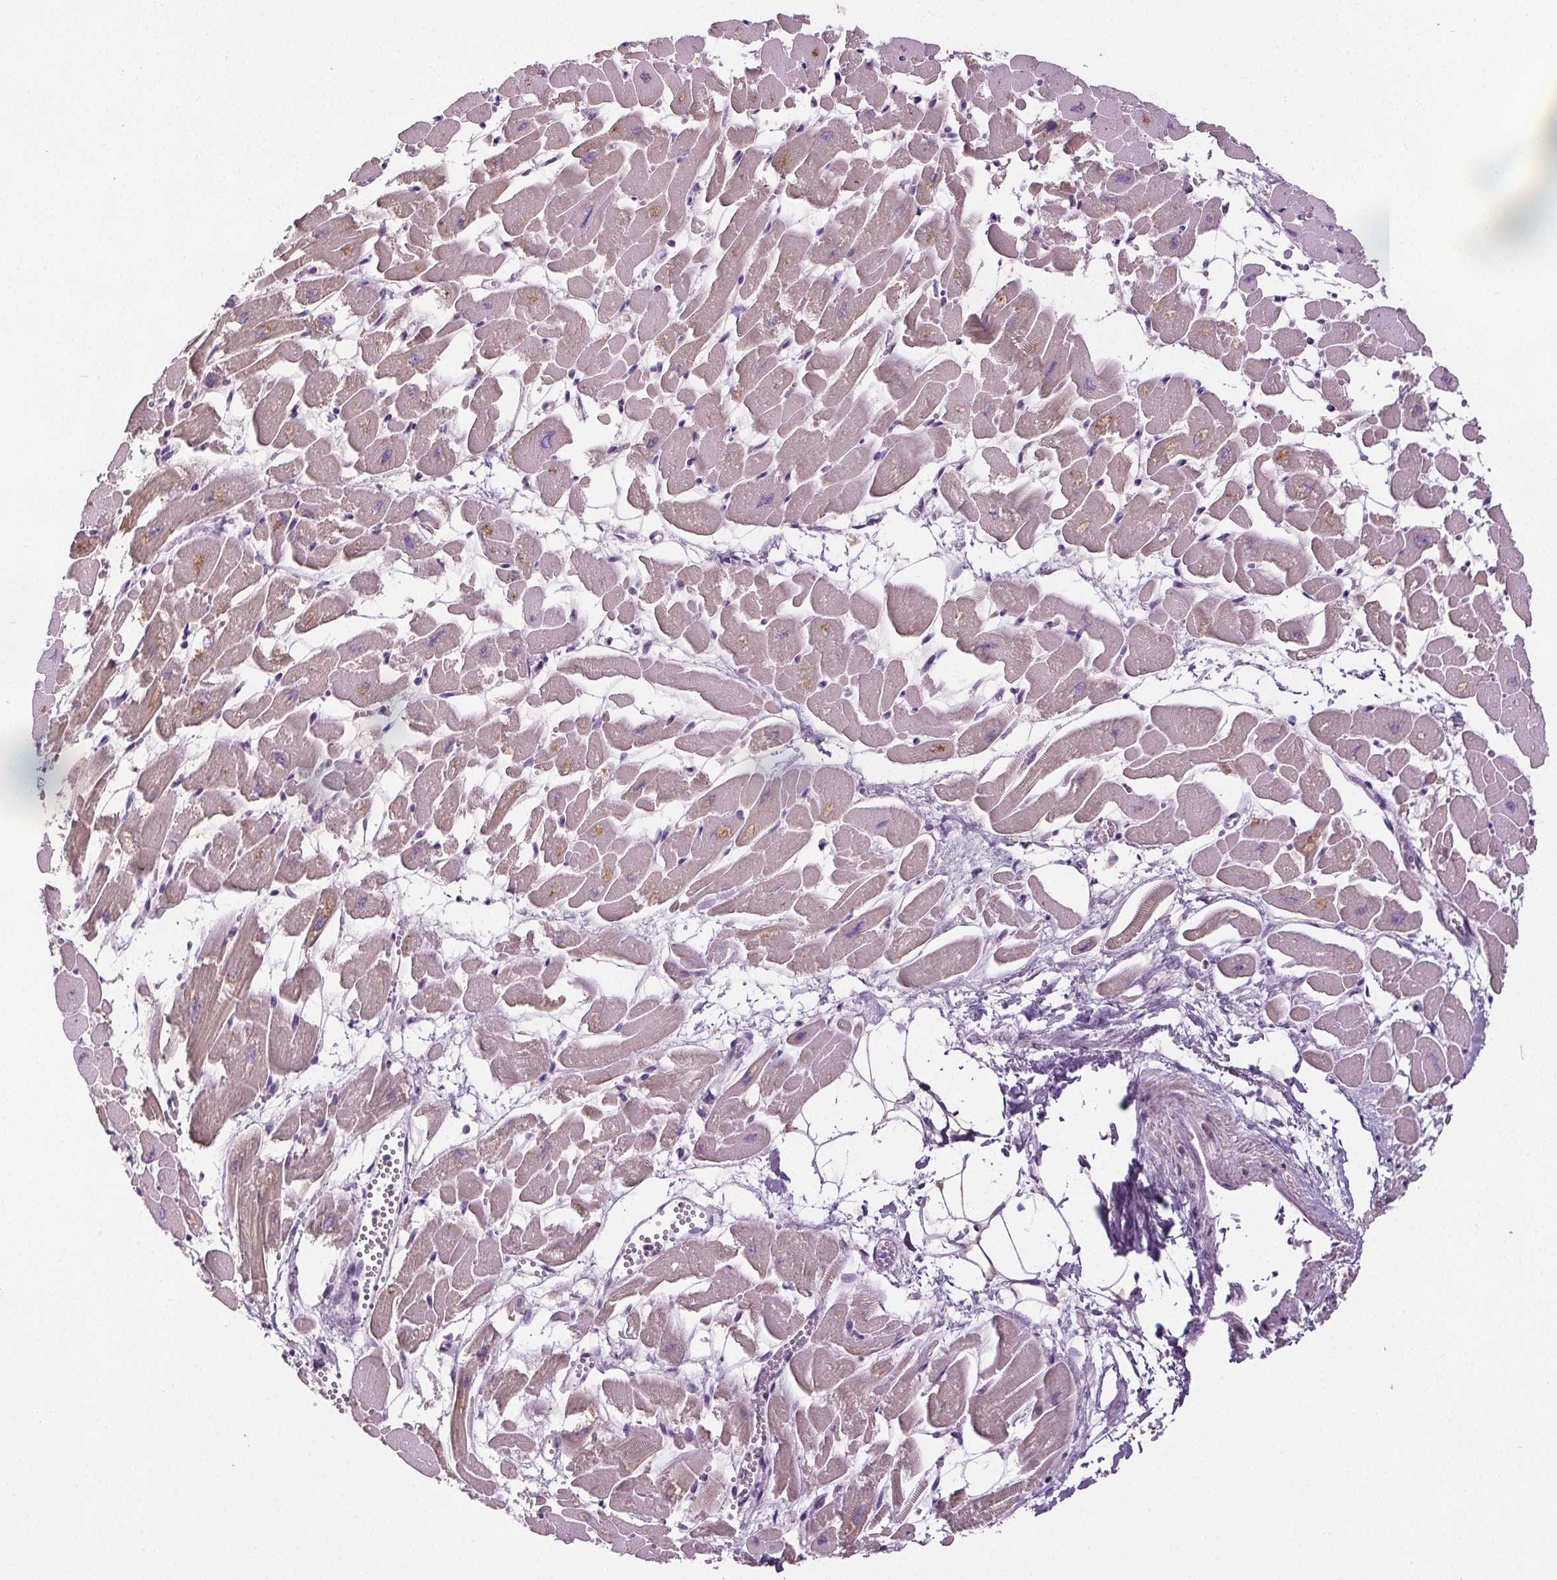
{"staining": {"intensity": "weak", "quantity": "25%-75%", "location": "cytoplasmic/membranous"}, "tissue": "heart muscle", "cell_type": "Cardiomyocytes", "image_type": "normal", "snomed": [{"axis": "morphology", "description": "Normal tissue, NOS"}, {"axis": "topography", "description": "Heart"}], "caption": "Unremarkable heart muscle demonstrates weak cytoplasmic/membranous expression in about 25%-75% of cardiomyocytes.", "gene": "GPIHBP1", "patient": {"sex": "female", "age": 52}}